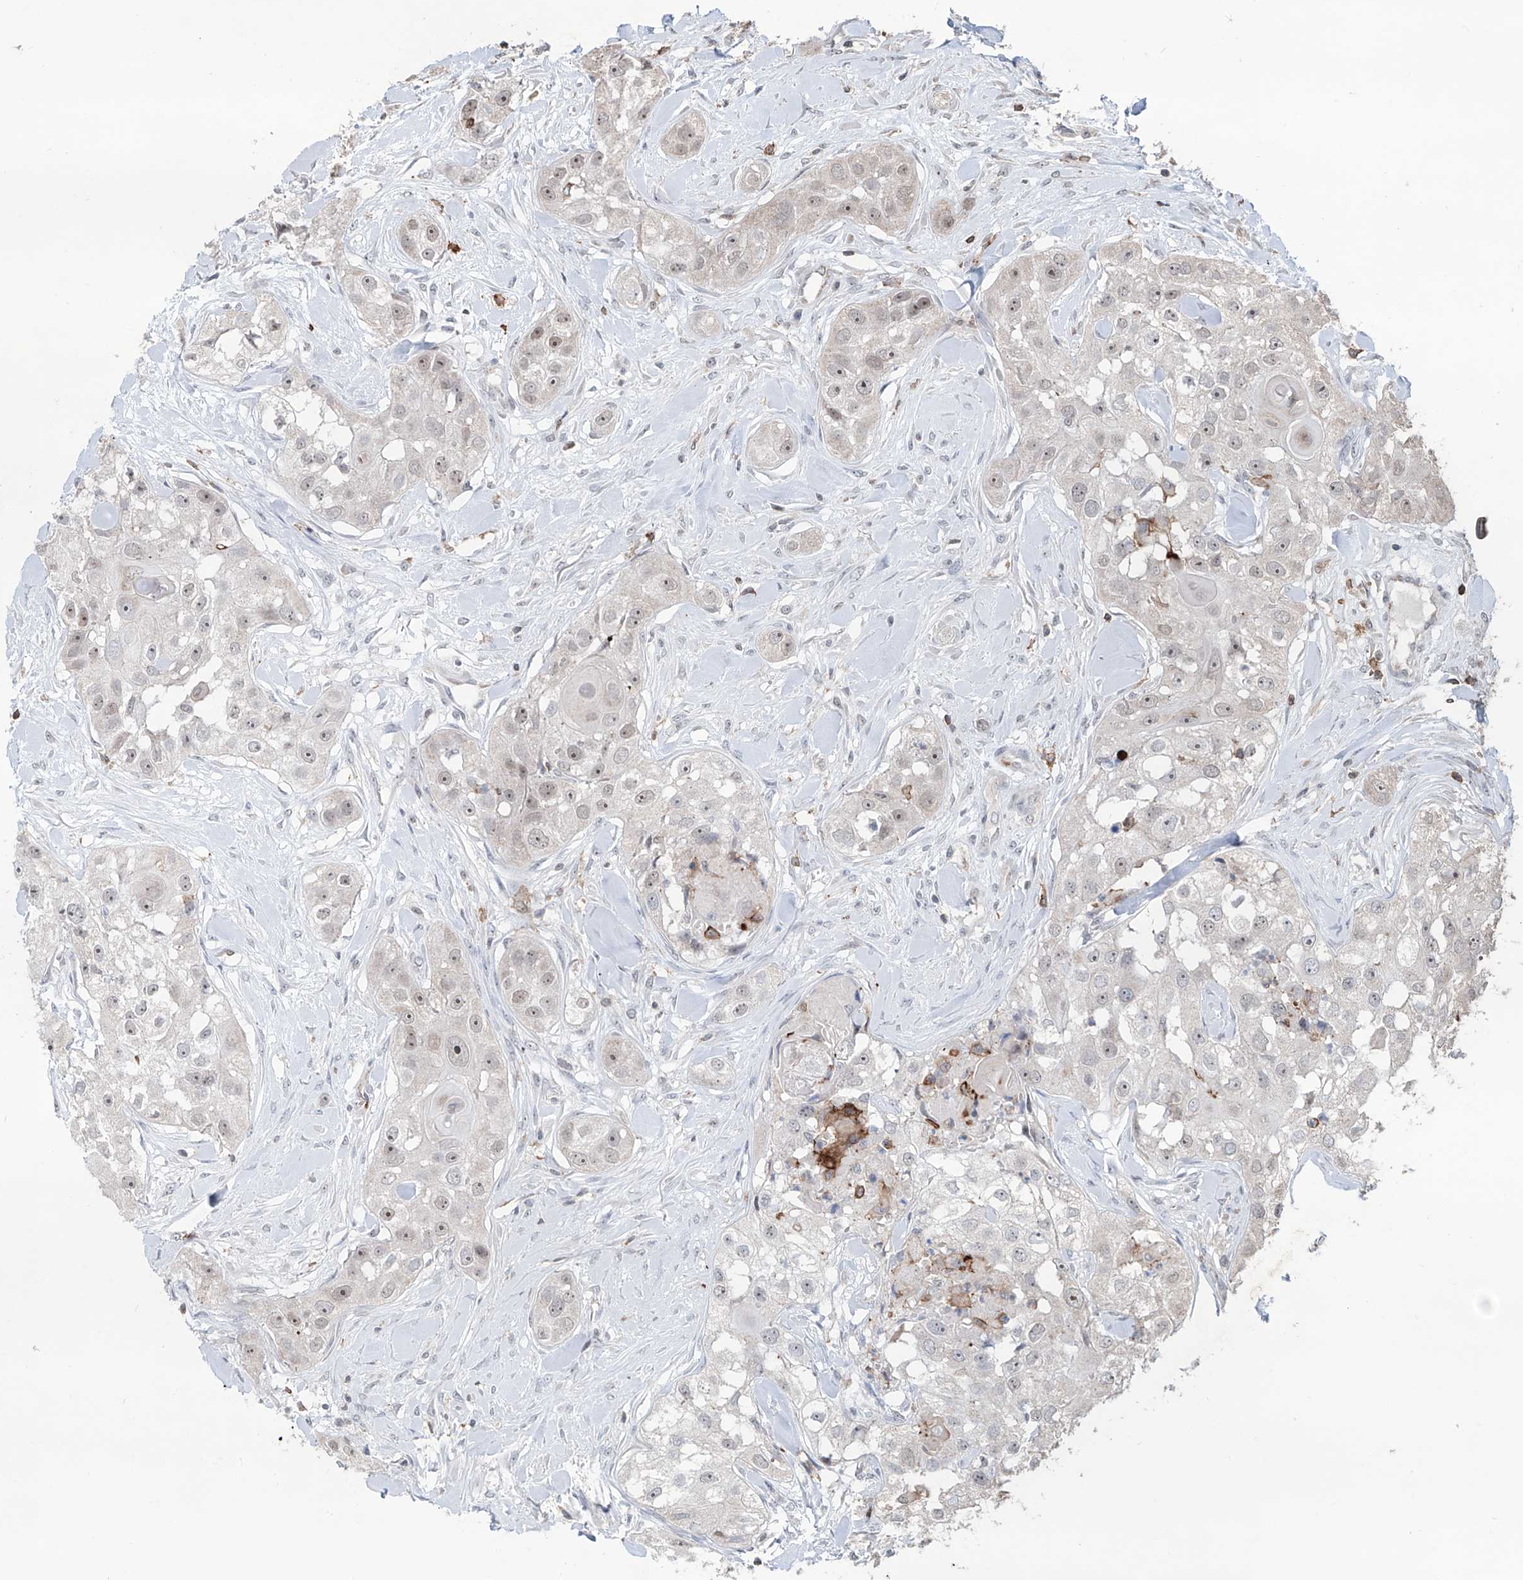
{"staining": {"intensity": "negative", "quantity": "none", "location": "none"}, "tissue": "head and neck cancer", "cell_type": "Tumor cells", "image_type": "cancer", "snomed": [{"axis": "morphology", "description": "Normal tissue, NOS"}, {"axis": "morphology", "description": "Squamous cell carcinoma, NOS"}, {"axis": "topography", "description": "Skeletal muscle"}, {"axis": "topography", "description": "Head-Neck"}], "caption": "This is an immunohistochemistry (IHC) micrograph of head and neck cancer (squamous cell carcinoma). There is no expression in tumor cells.", "gene": "ZBTB48", "patient": {"sex": "male", "age": 51}}